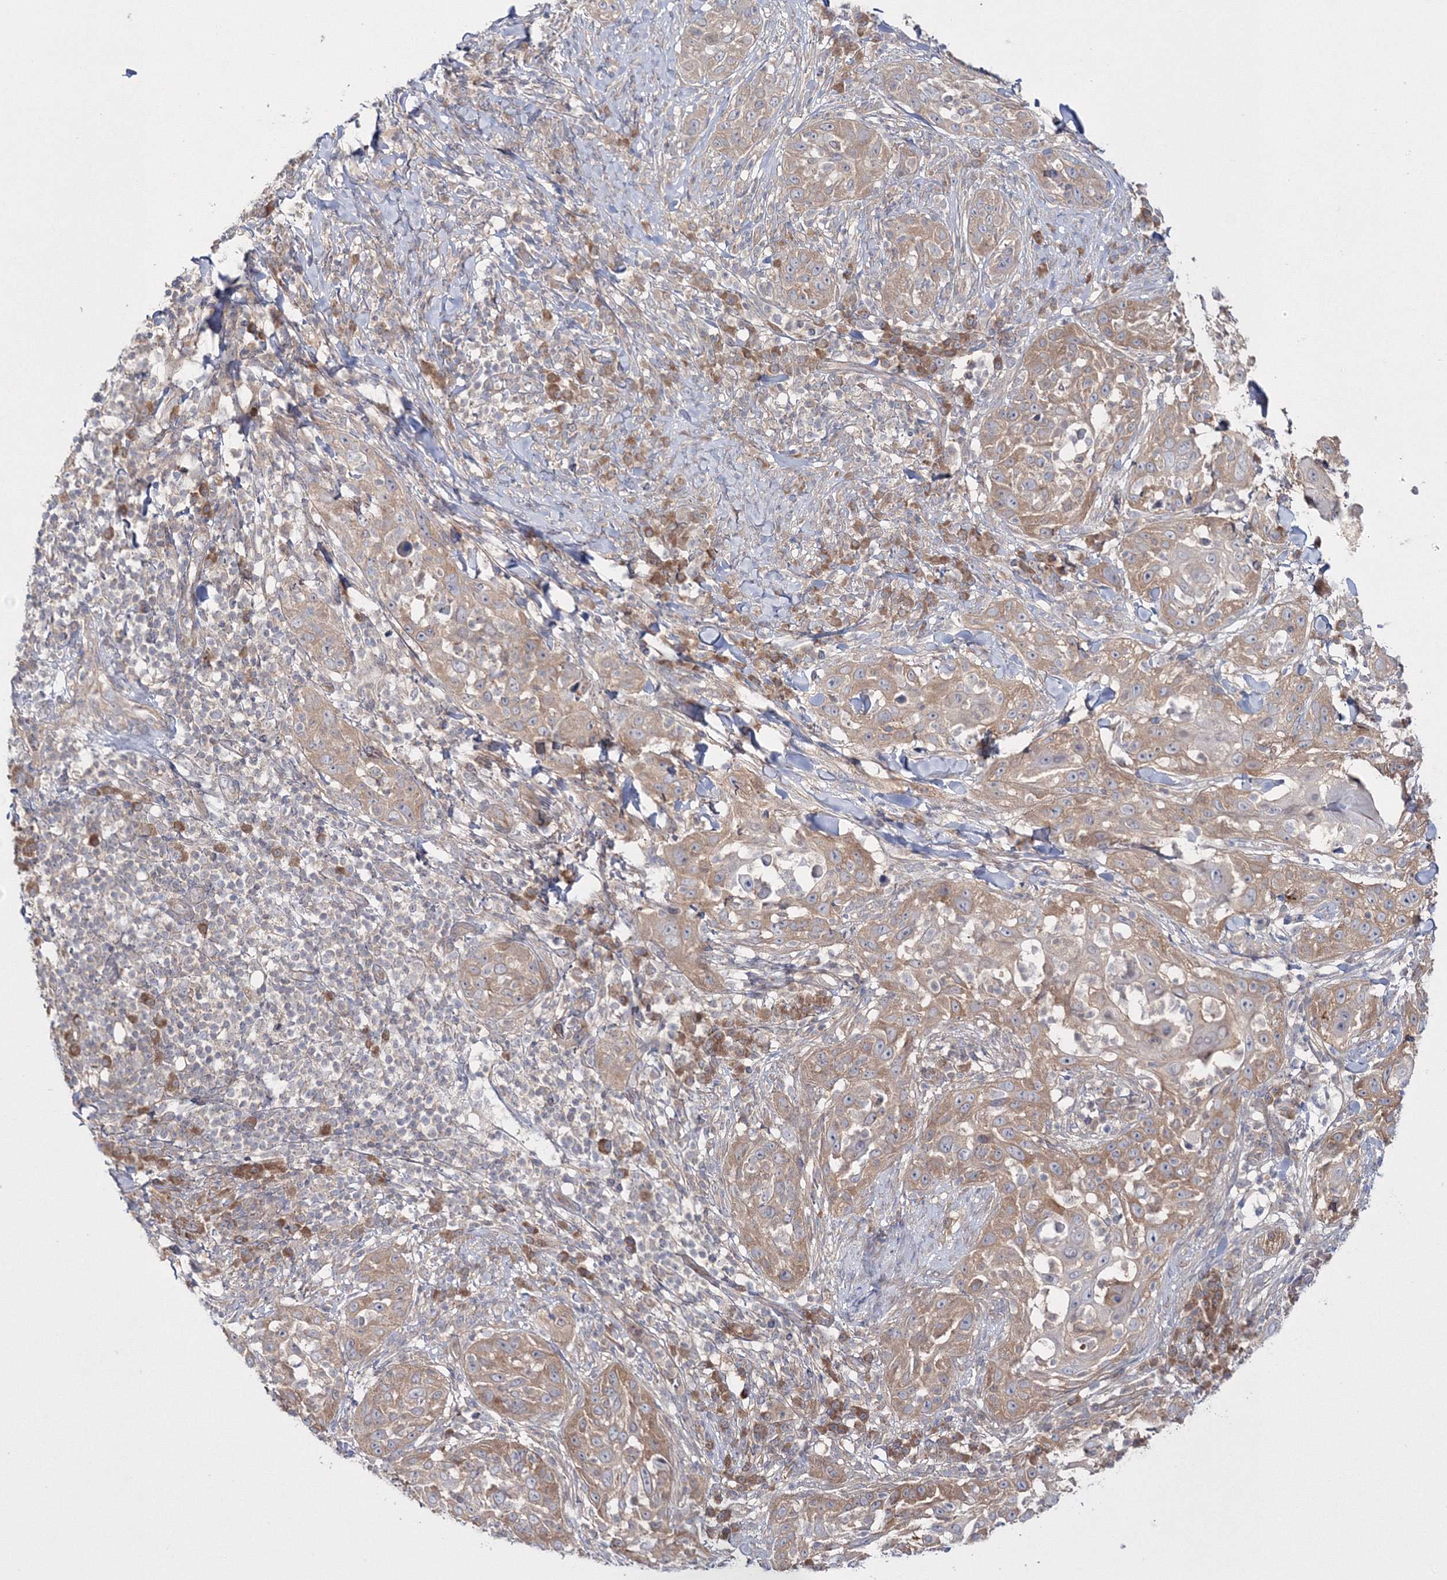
{"staining": {"intensity": "moderate", "quantity": "25%-75%", "location": "cytoplasmic/membranous"}, "tissue": "skin cancer", "cell_type": "Tumor cells", "image_type": "cancer", "snomed": [{"axis": "morphology", "description": "Squamous cell carcinoma, NOS"}, {"axis": "topography", "description": "Skin"}], "caption": "Brown immunohistochemical staining in human skin squamous cell carcinoma demonstrates moderate cytoplasmic/membranous expression in approximately 25%-75% of tumor cells.", "gene": "IPMK", "patient": {"sex": "female", "age": 44}}